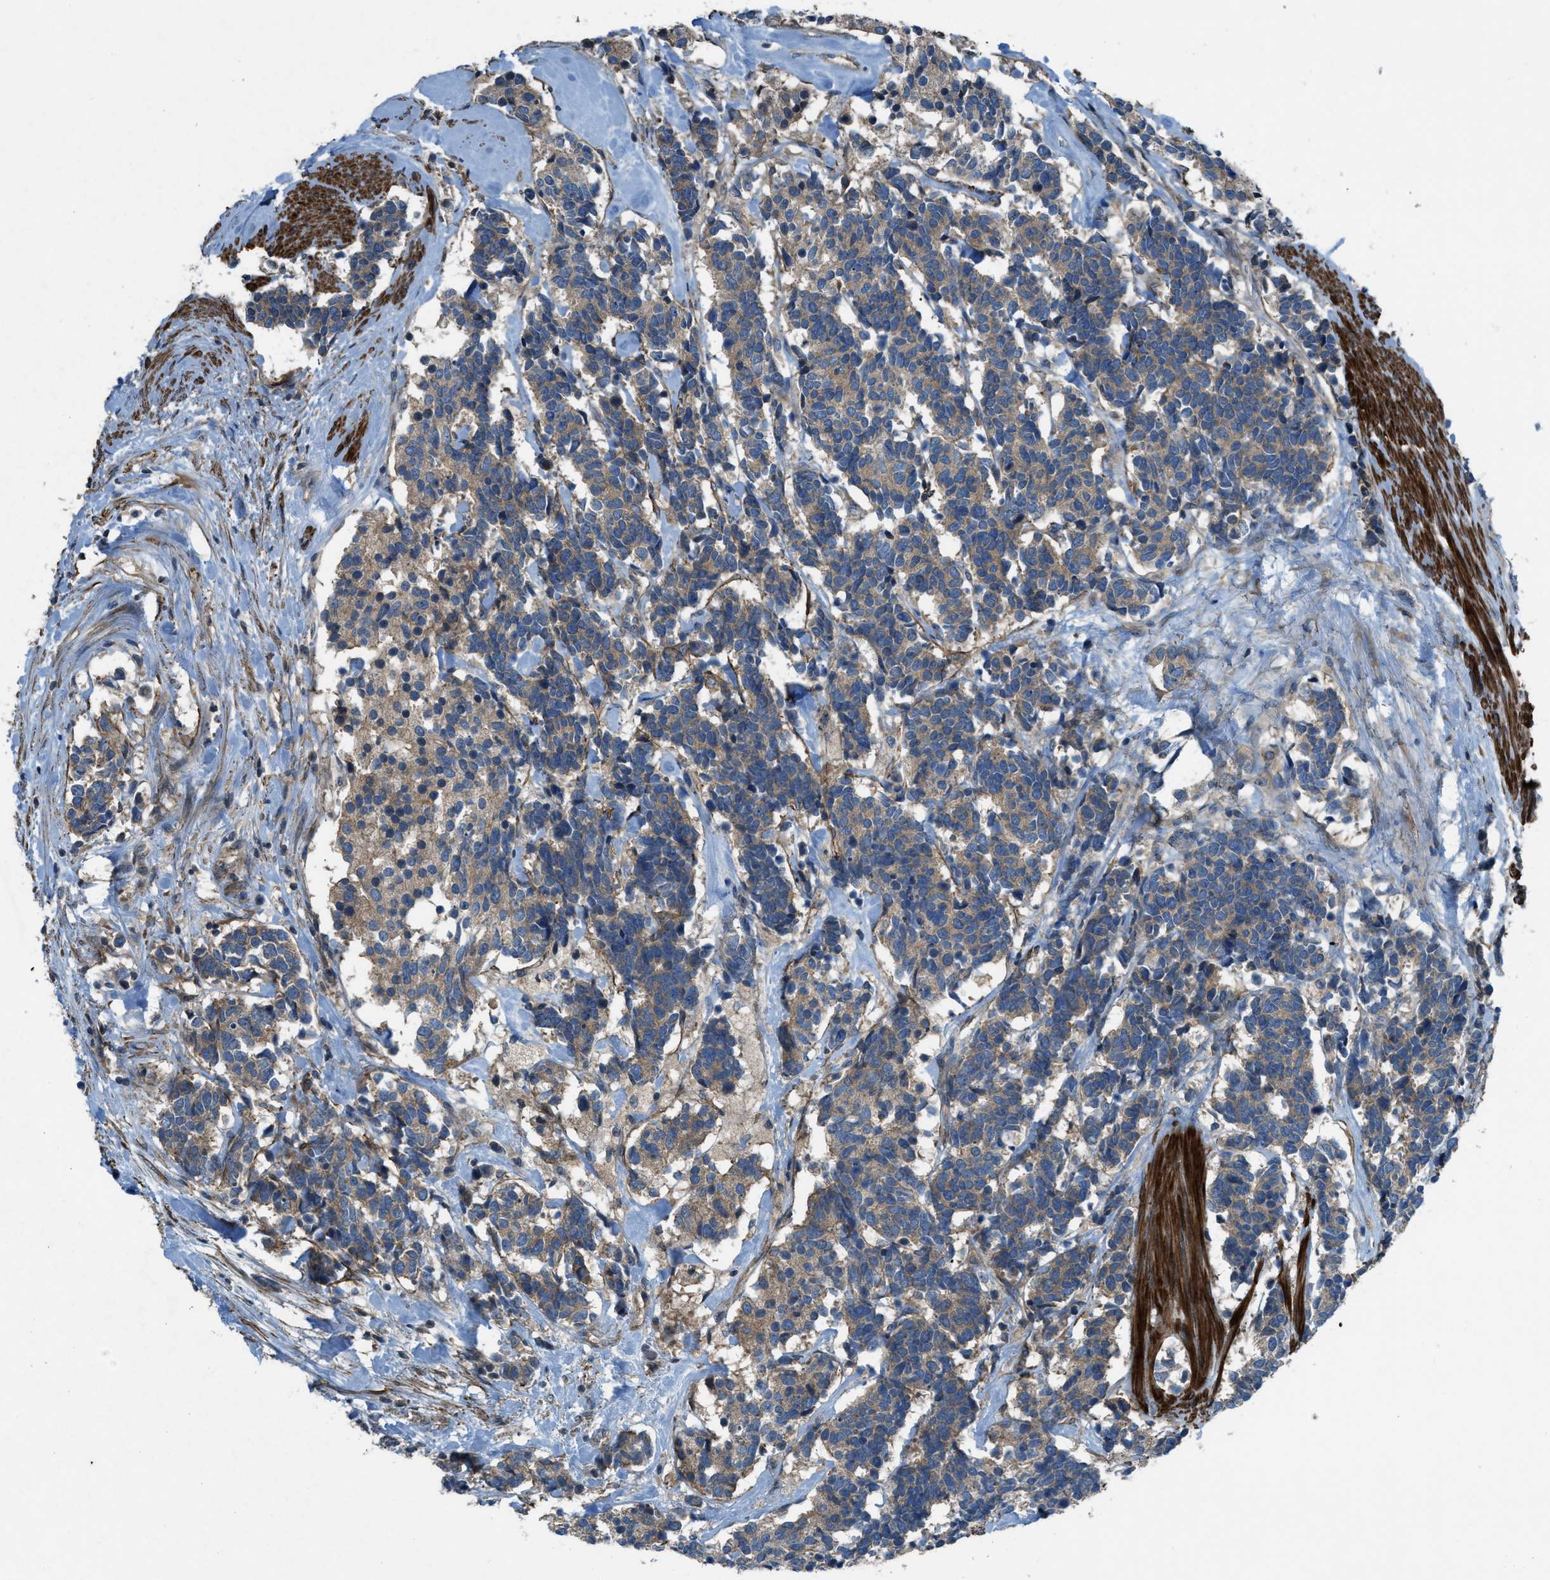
{"staining": {"intensity": "moderate", "quantity": ">75%", "location": "cytoplasmic/membranous"}, "tissue": "carcinoid", "cell_type": "Tumor cells", "image_type": "cancer", "snomed": [{"axis": "morphology", "description": "Carcinoma, NOS"}, {"axis": "morphology", "description": "Carcinoid, malignant, NOS"}, {"axis": "topography", "description": "Urinary bladder"}], "caption": "Human carcinoid stained for a protein (brown) exhibits moderate cytoplasmic/membranous positive positivity in approximately >75% of tumor cells.", "gene": "VEZT", "patient": {"sex": "male", "age": 57}}